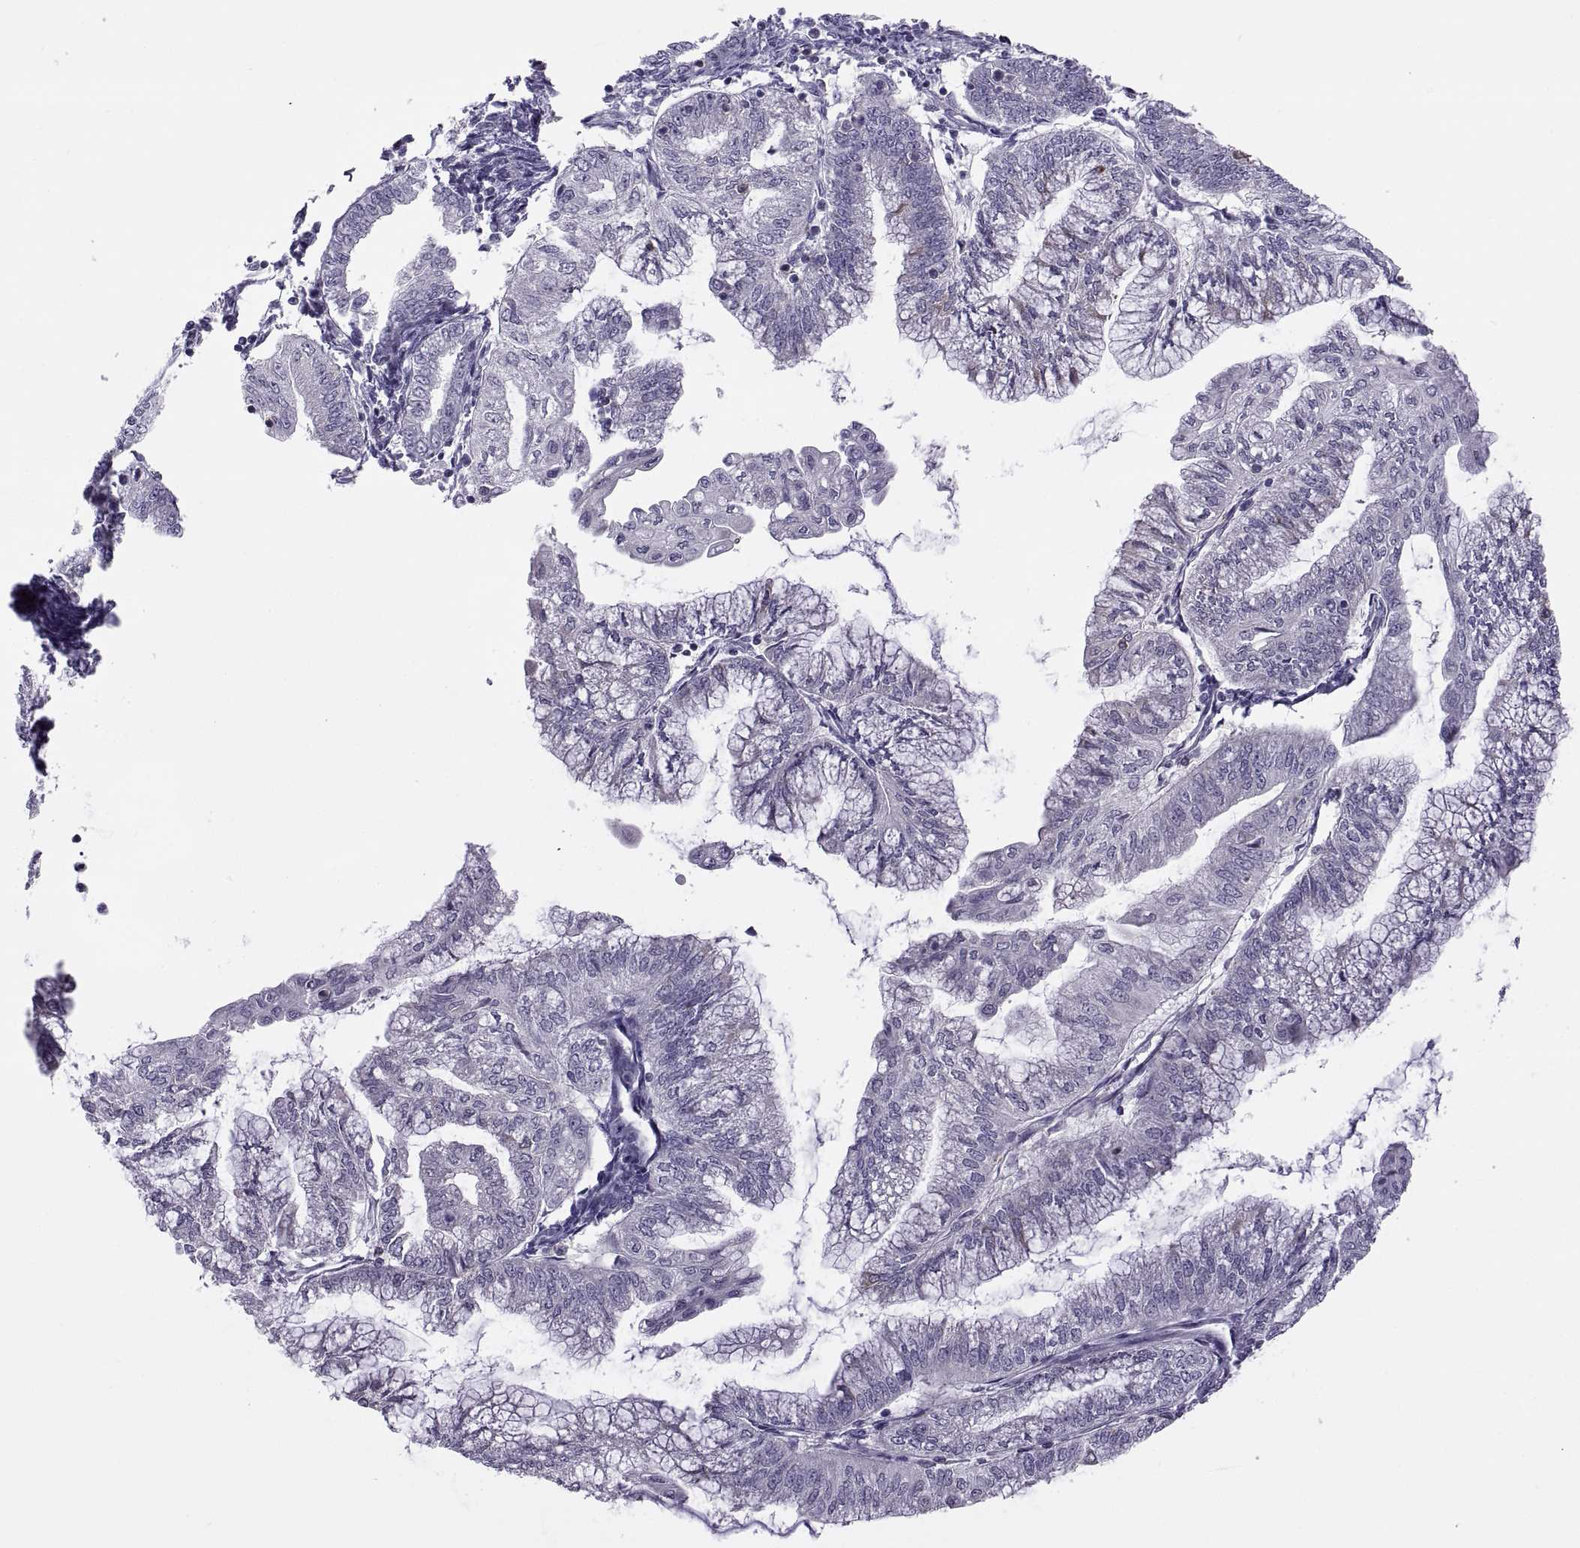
{"staining": {"intensity": "negative", "quantity": "none", "location": "none"}, "tissue": "endometrial cancer", "cell_type": "Tumor cells", "image_type": "cancer", "snomed": [{"axis": "morphology", "description": "Adenocarcinoma, NOS"}, {"axis": "topography", "description": "Endometrium"}], "caption": "Immunohistochemical staining of adenocarcinoma (endometrial) reveals no significant positivity in tumor cells.", "gene": "TTC21A", "patient": {"sex": "female", "age": 55}}